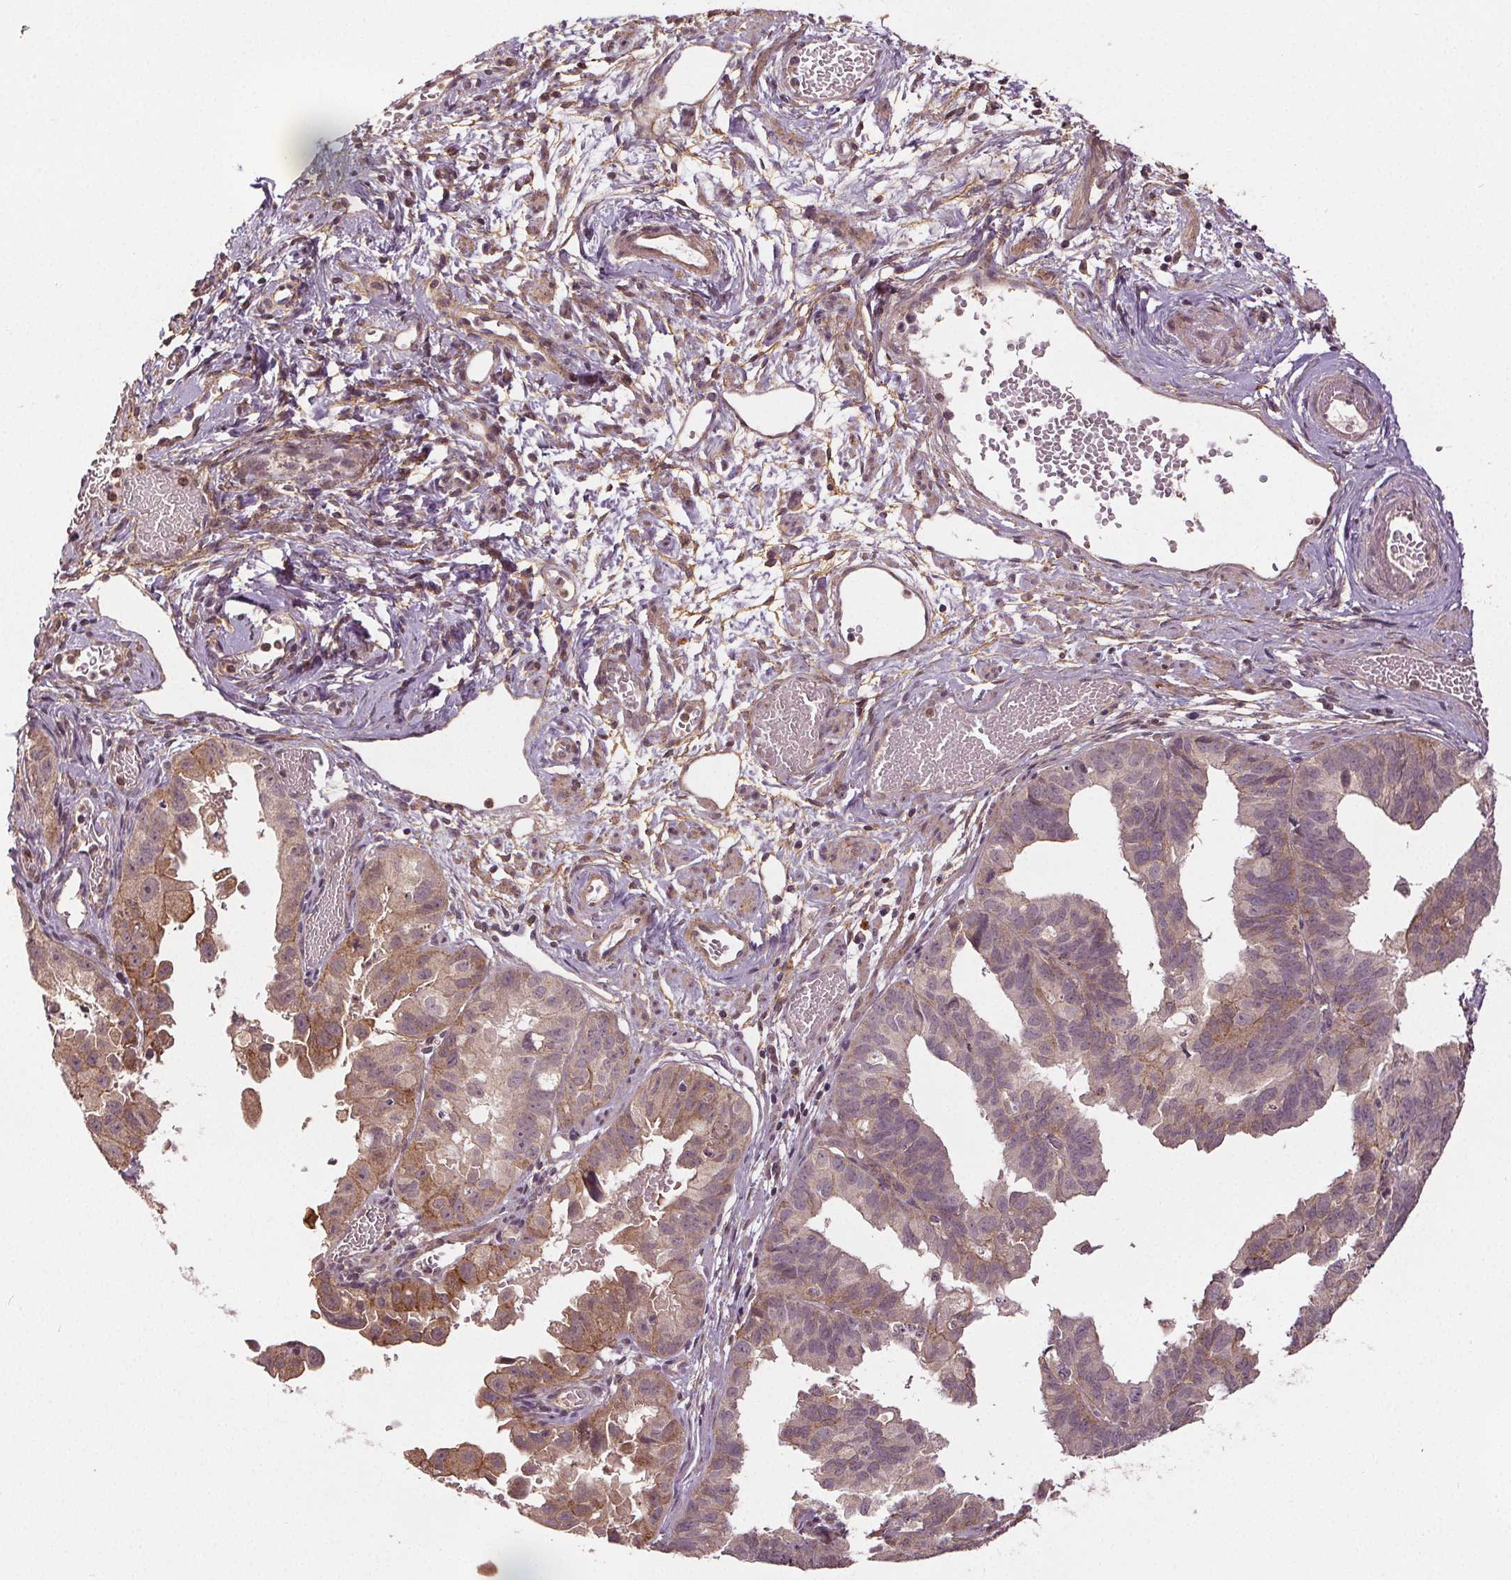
{"staining": {"intensity": "moderate", "quantity": "25%-75%", "location": "cytoplasmic/membranous"}, "tissue": "ovarian cancer", "cell_type": "Tumor cells", "image_type": "cancer", "snomed": [{"axis": "morphology", "description": "Carcinoma, endometroid"}, {"axis": "topography", "description": "Ovary"}], "caption": "Protein expression analysis of human ovarian cancer (endometroid carcinoma) reveals moderate cytoplasmic/membranous staining in approximately 25%-75% of tumor cells.", "gene": "EPHB3", "patient": {"sex": "female", "age": 85}}